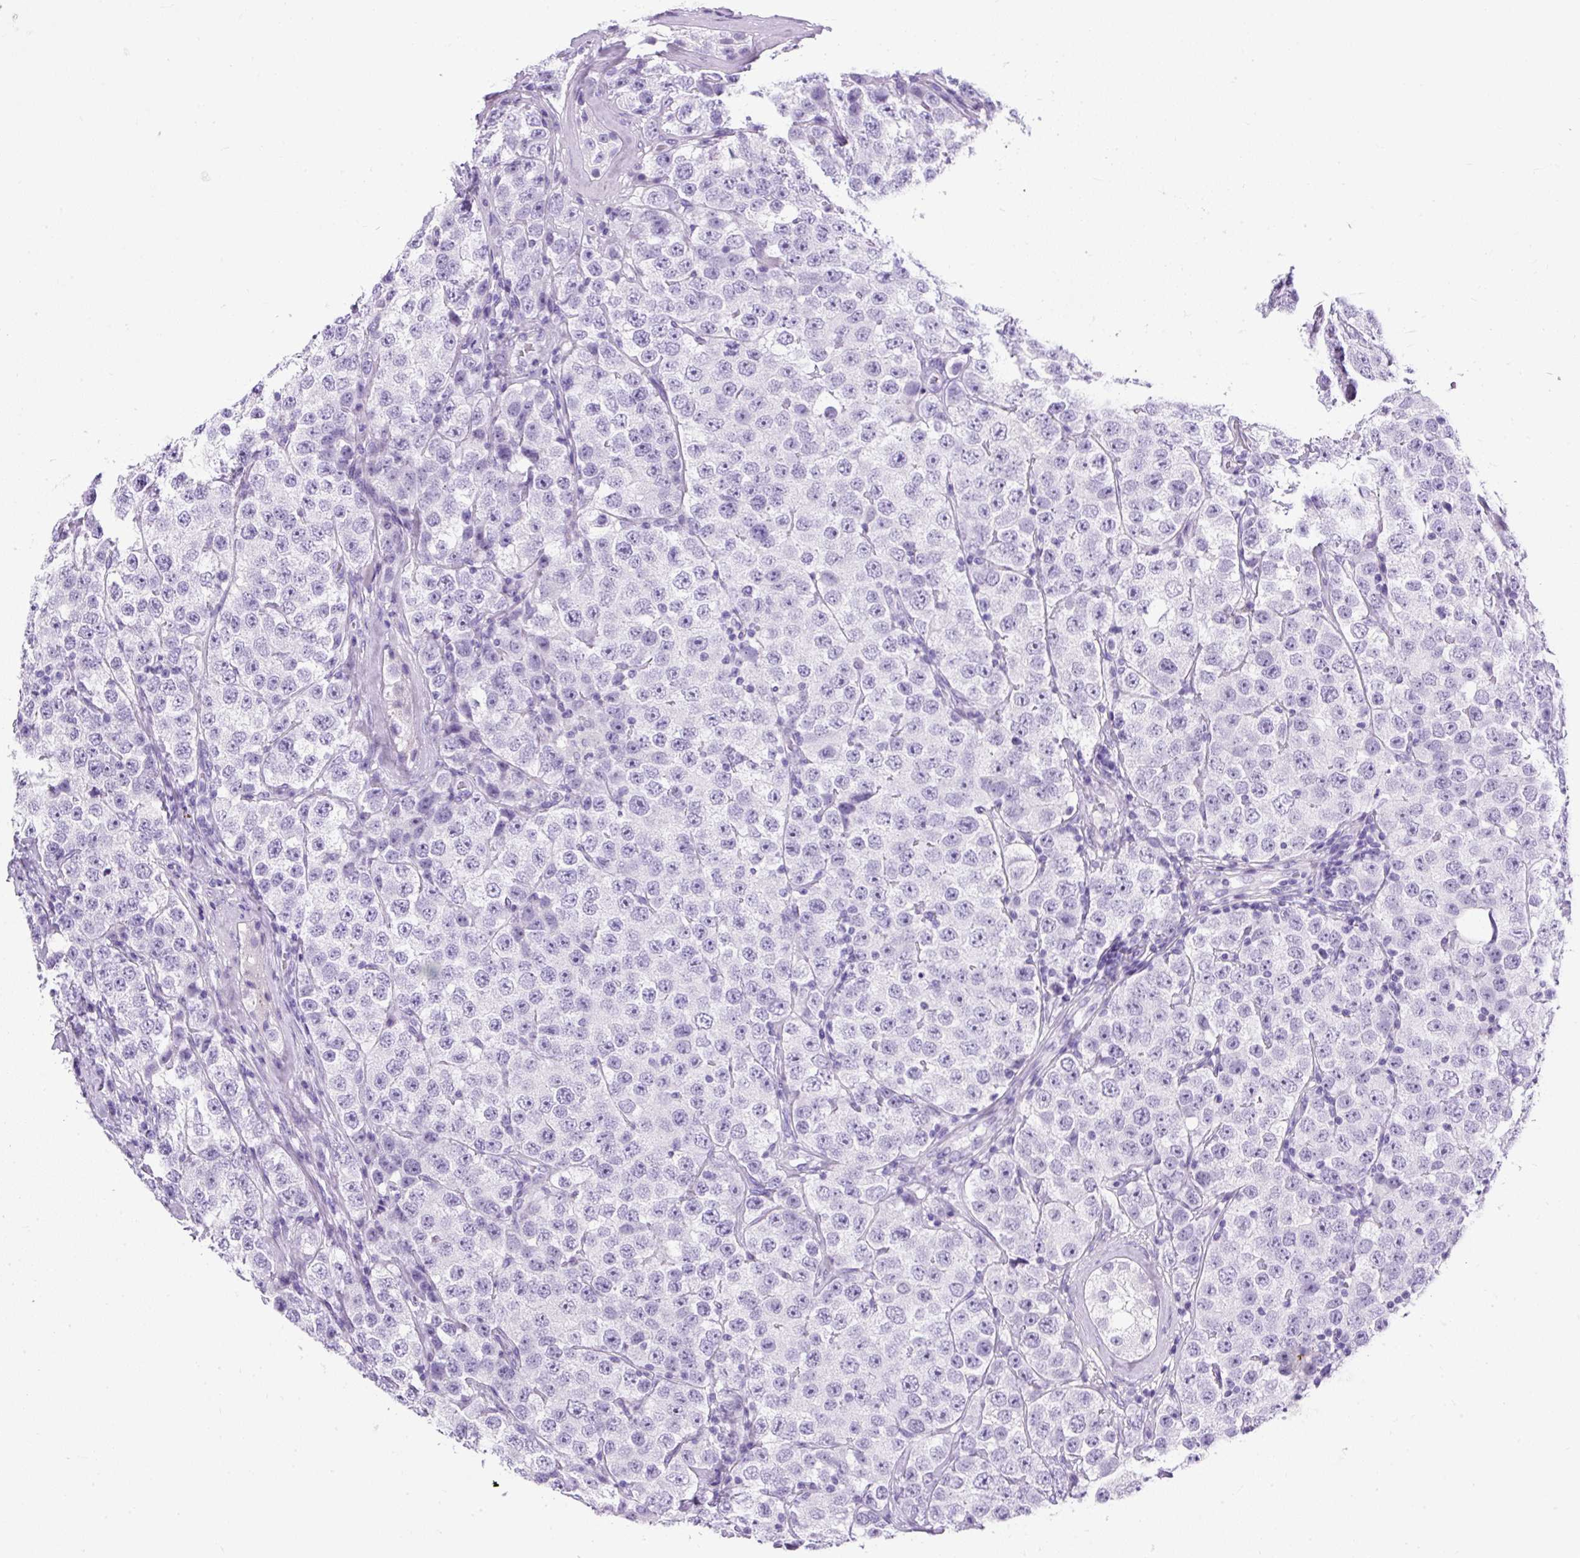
{"staining": {"intensity": "negative", "quantity": "none", "location": "none"}, "tissue": "testis cancer", "cell_type": "Tumor cells", "image_type": "cancer", "snomed": [{"axis": "morphology", "description": "Seminoma, NOS"}, {"axis": "topography", "description": "Testis"}], "caption": "This is an immunohistochemistry micrograph of testis cancer (seminoma). There is no positivity in tumor cells.", "gene": "UPP1", "patient": {"sex": "male", "age": 28}}